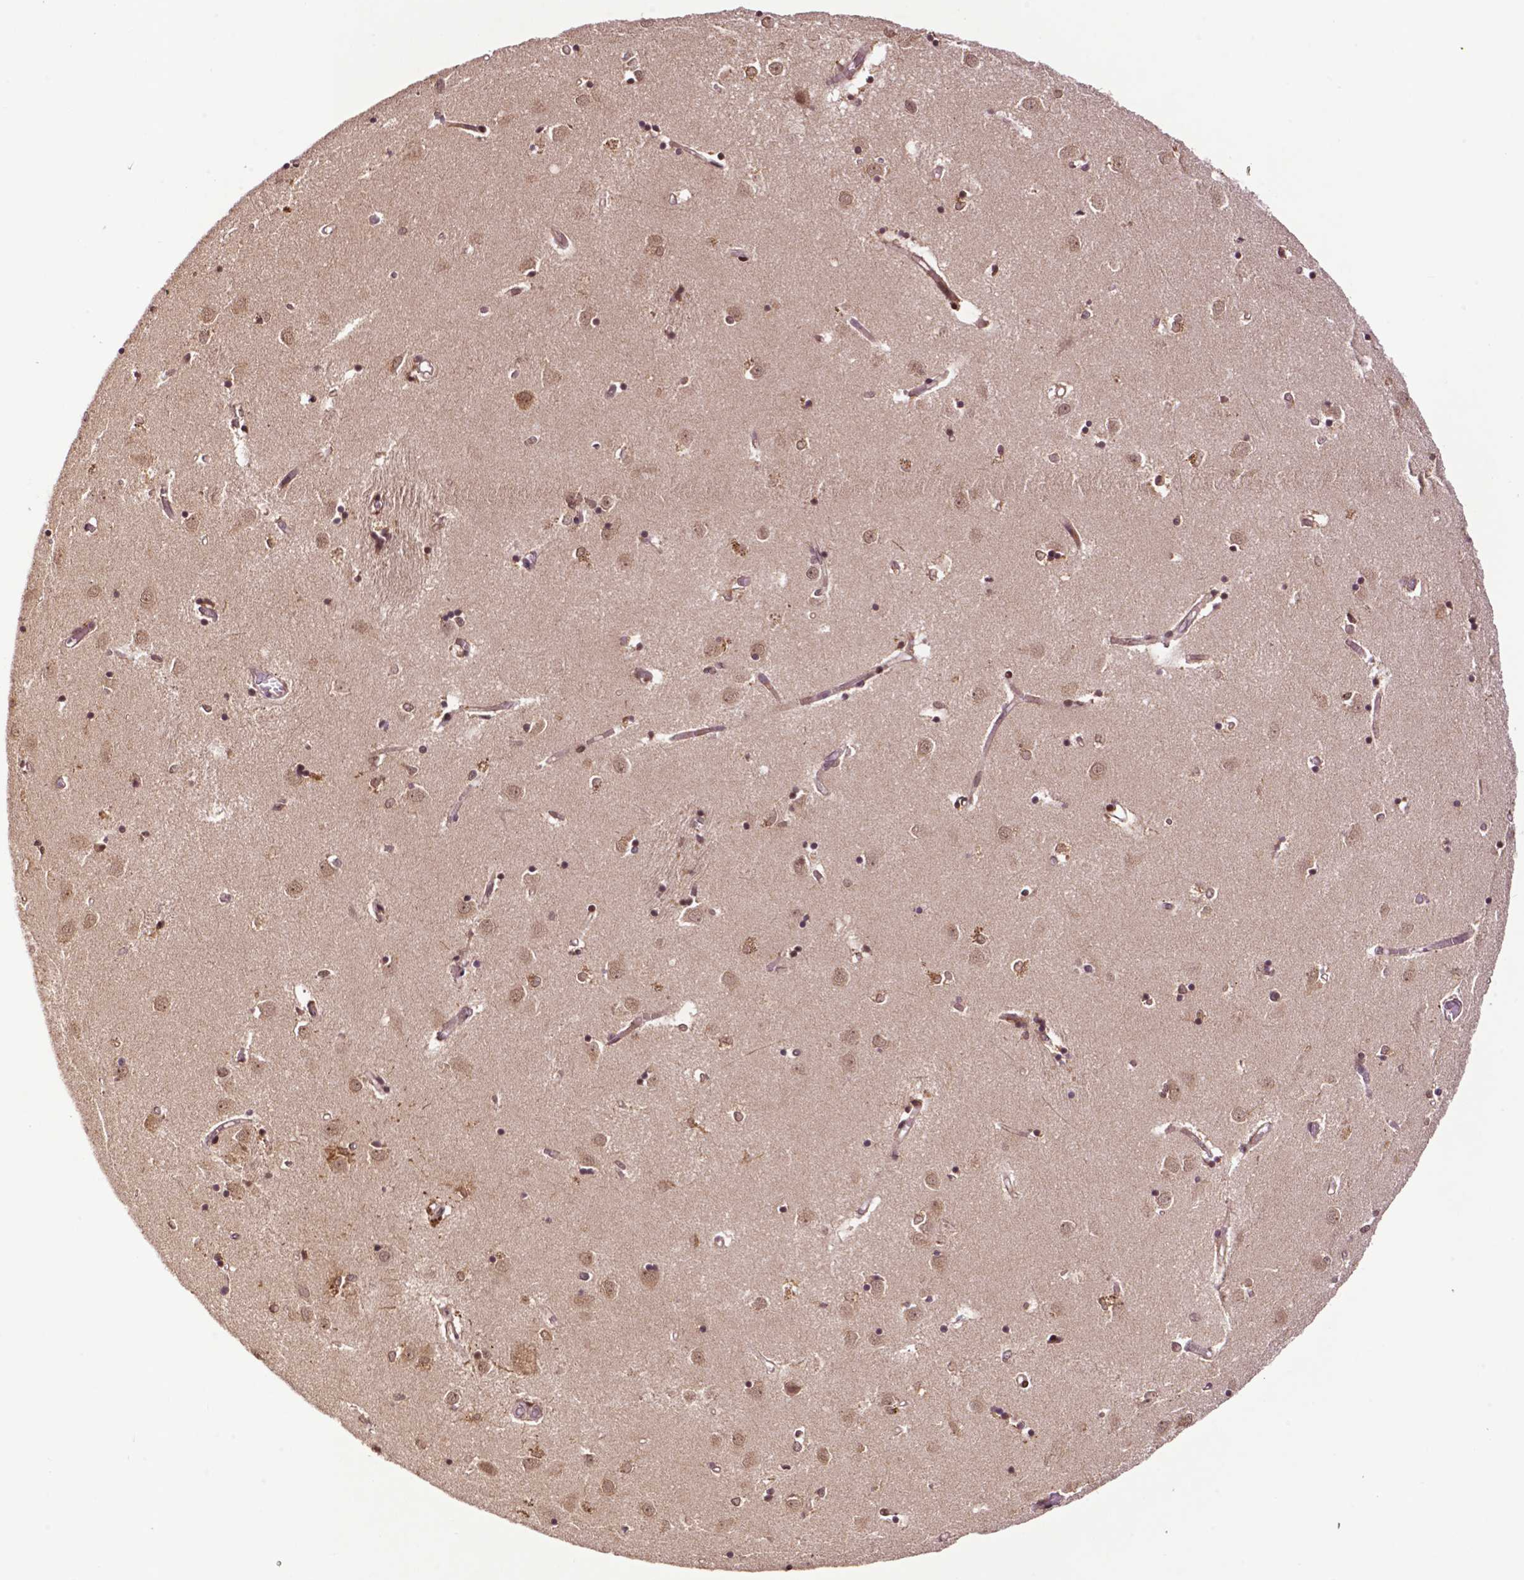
{"staining": {"intensity": "moderate", "quantity": "25%-75%", "location": "cytoplasmic/membranous,nuclear"}, "tissue": "caudate", "cell_type": "Glial cells", "image_type": "normal", "snomed": [{"axis": "morphology", "description": "Normal tissue, NOS"}, {"axis": "topography", "description": "Lateral ventricle wall"}], "caption": "Immunohistochemistry staining of normal caudate, which reveals medium levels of moderate cytoplasmic/membranous,nuclear expression in about 25%-75% of glial cells indicating moderate cytoplasmic/membranous,nuclear protein positivity. The staining was performed using DAB (brown) for protein detection and nuclei were counterstained in hematoxylin (blue).", "gene": "TMX2", "patient": {"sex": "male", "age": 54}}